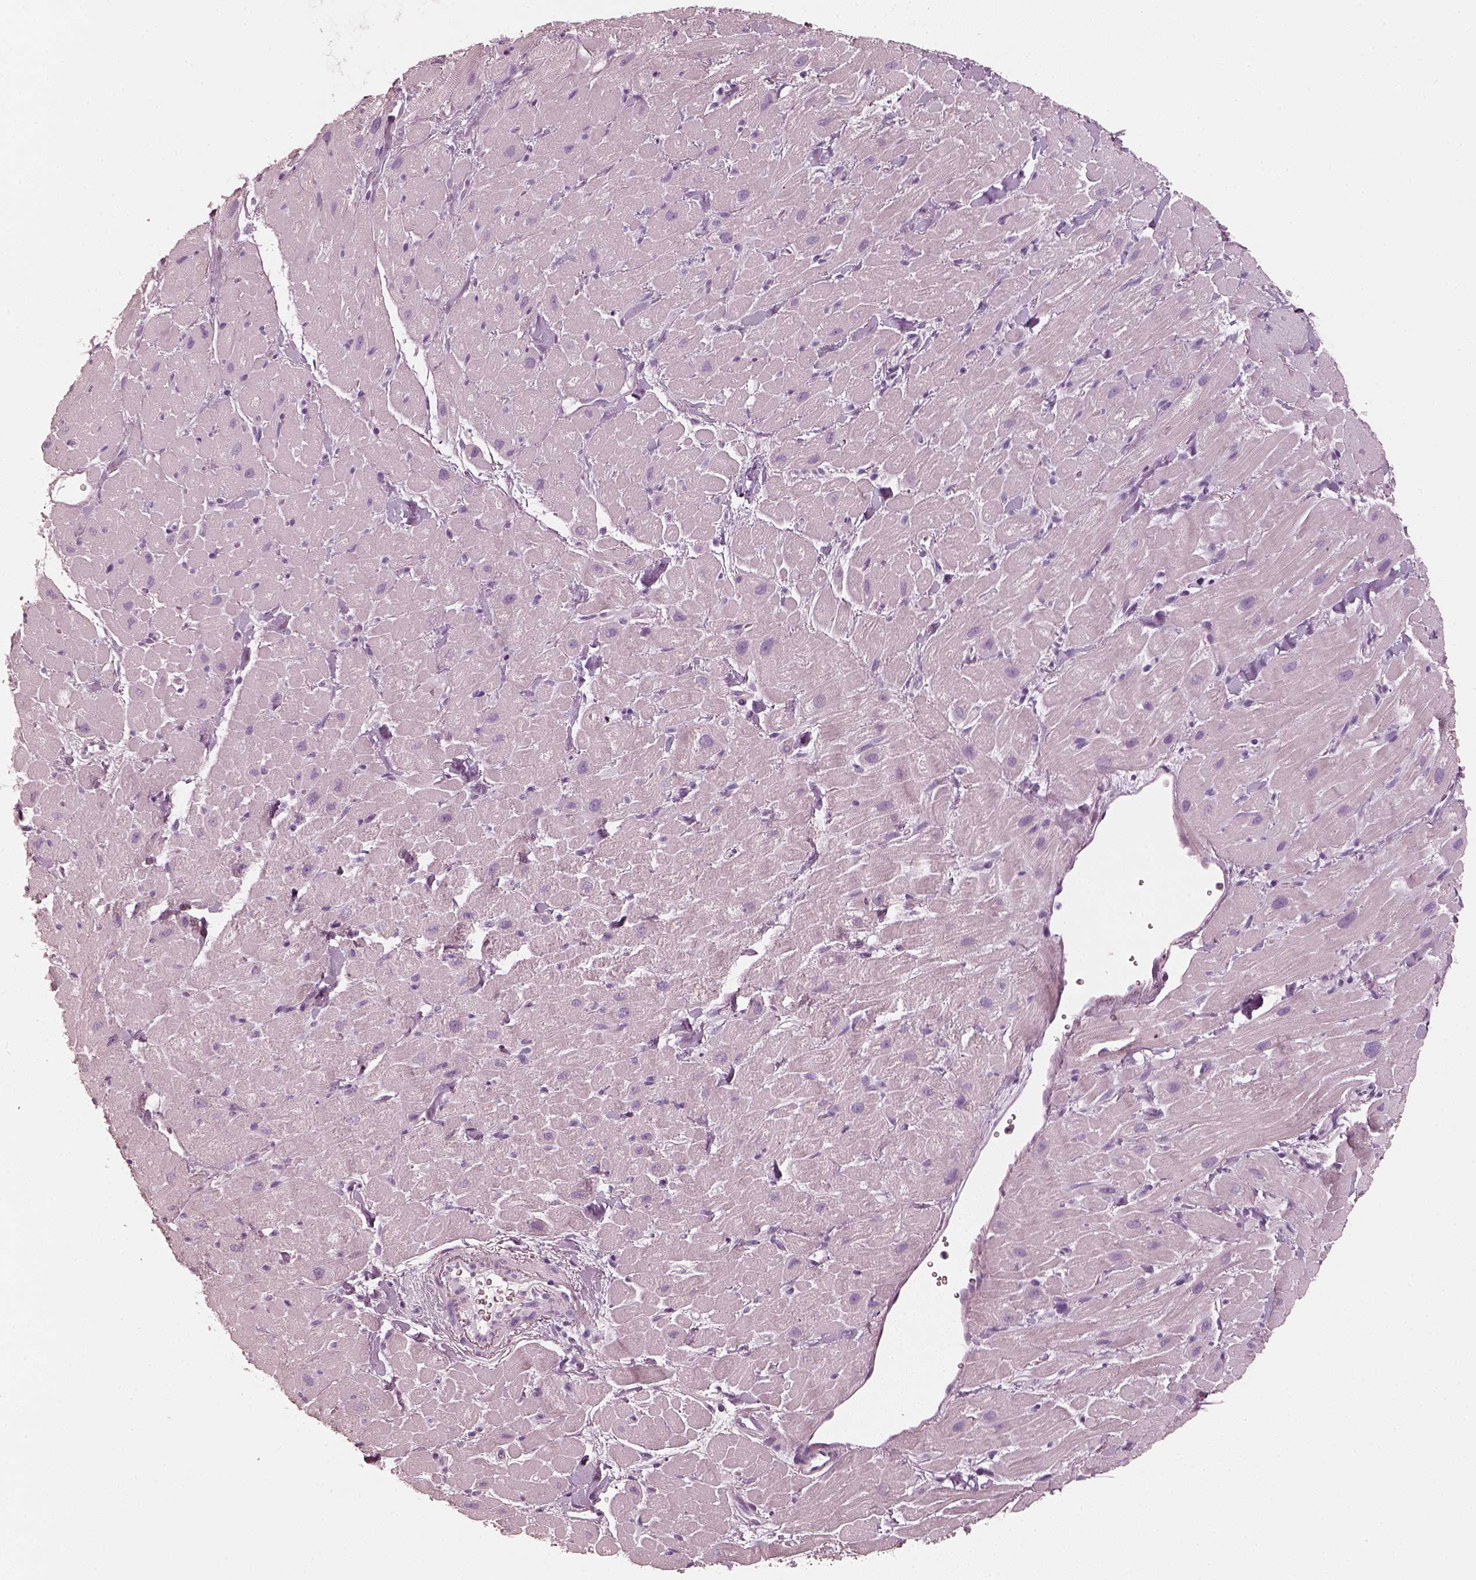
{"staining": {"intensity": "negative", "quantity": "none", "location": "none"}, "tissue": "heart muscle", "cell_type": "Cardiomyocytes", "image_type": "normal", "snomed": [{"axis": "morphology", "description": "Normal tissue, NOS"}, {"axis": "topography", "description": "Heart"}], "caption": "A histopathology image of heart muscle stained for a protein exhibits no brown staining in cardiomyocytes.", "gene": "R3HDML", "patient": {"sex": "male", "age": 60}}